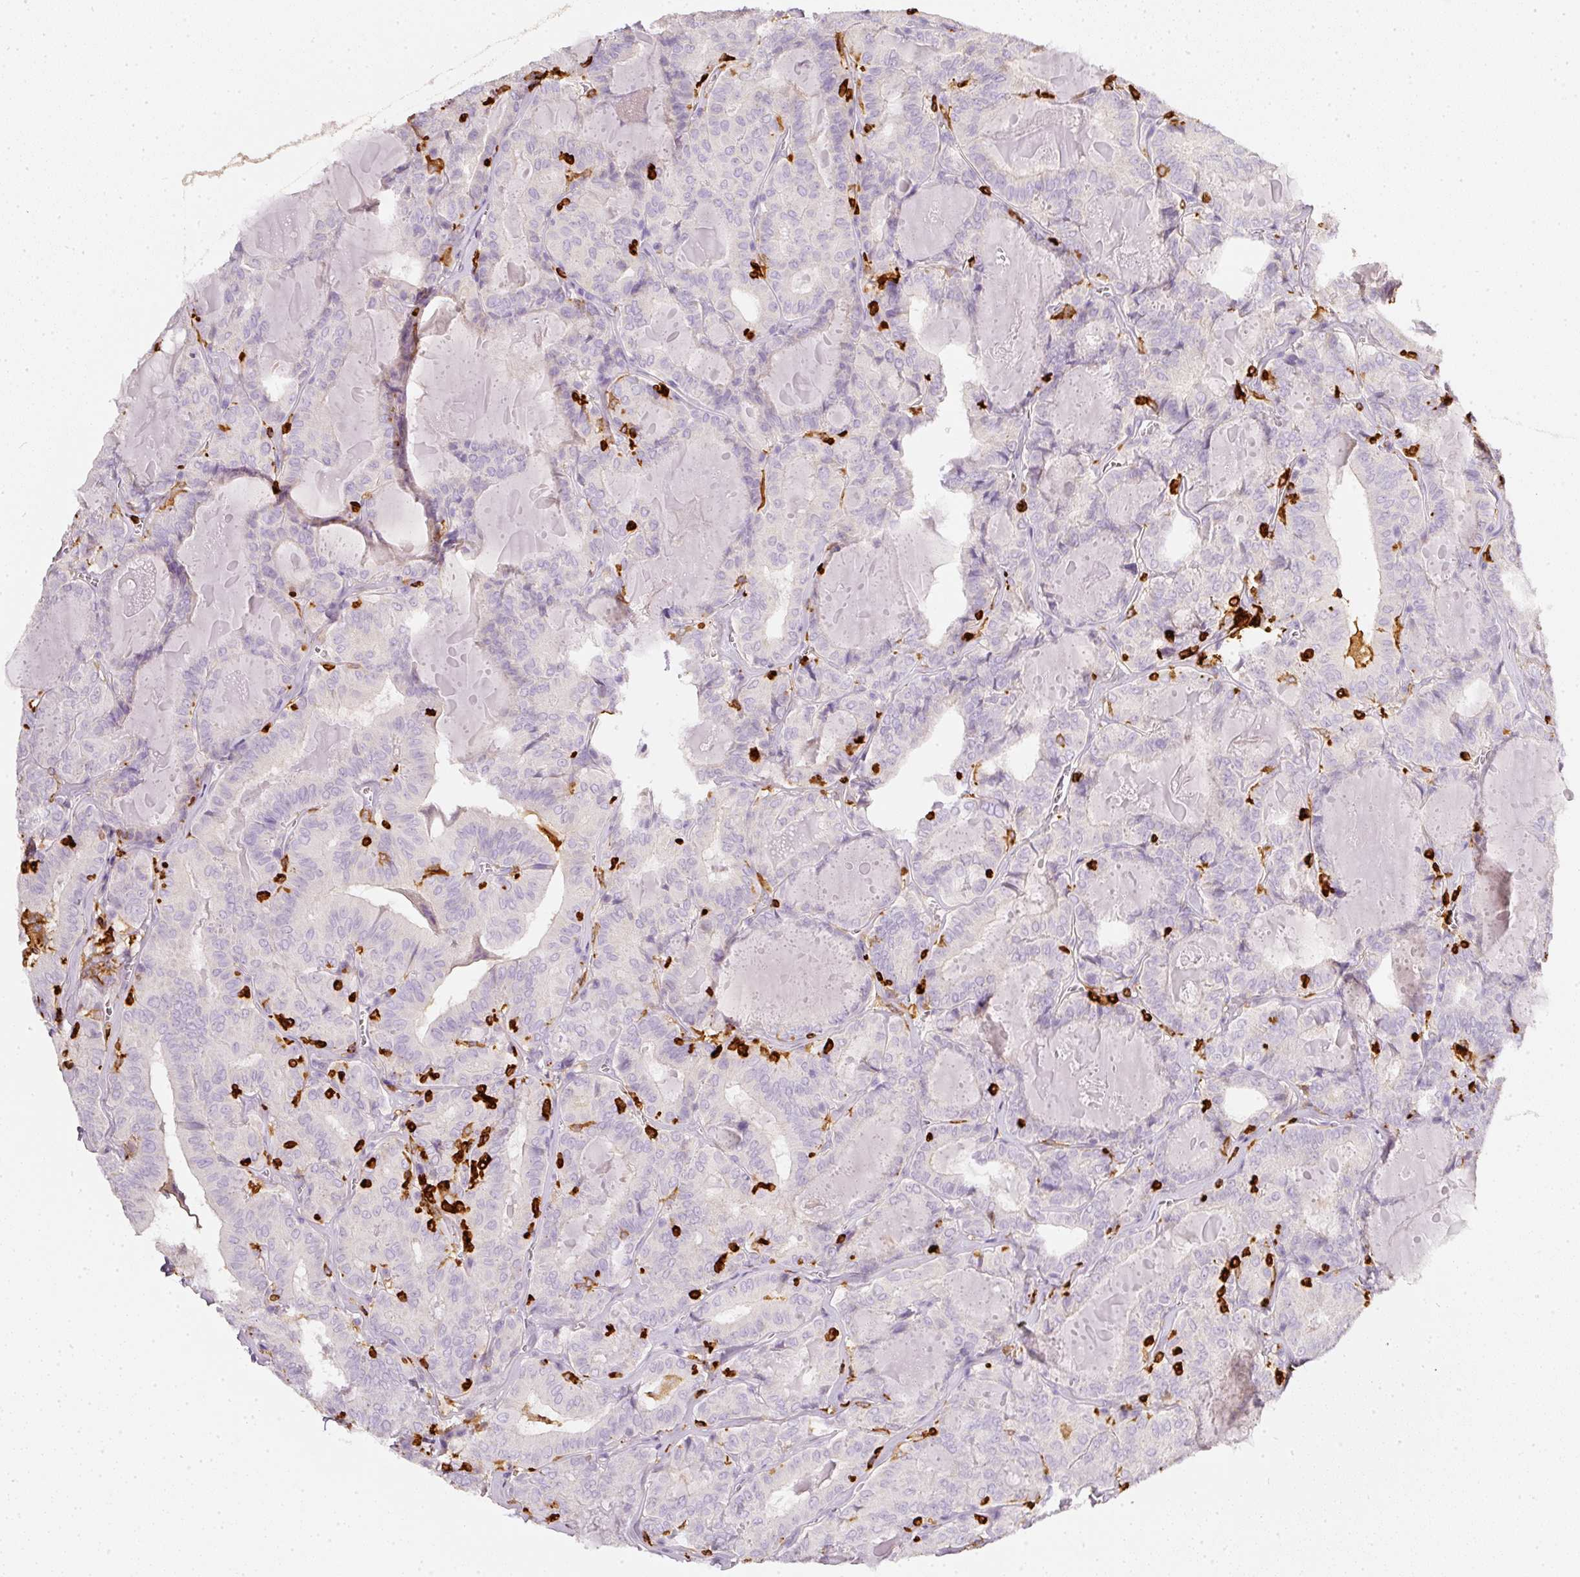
{"staining": {"intensity": "negative", "quantity": "none", "location": "none"}, "tissue": "thyroid cancer", "cell_type": "Tumor cells", "image_type": "cancer", "snomed": [{"axis": "morphology", "description": "Papillary adenocarcinoma, NOS"}, {"axis": "topography", "description": "Thyroid gland"}], "caption": "An image of thyroid papillary adenocarcinoma stained for a protein demonstrates no brown staining in tumor cells. (Stains: DAB (3,3'-diaminobenzidine) IHC with hematoxylin counter stain, Microscopy: brightfield microscopy at high magnification).", "gene": "EVL", "patient": {"sex": "female", "age": 72}}